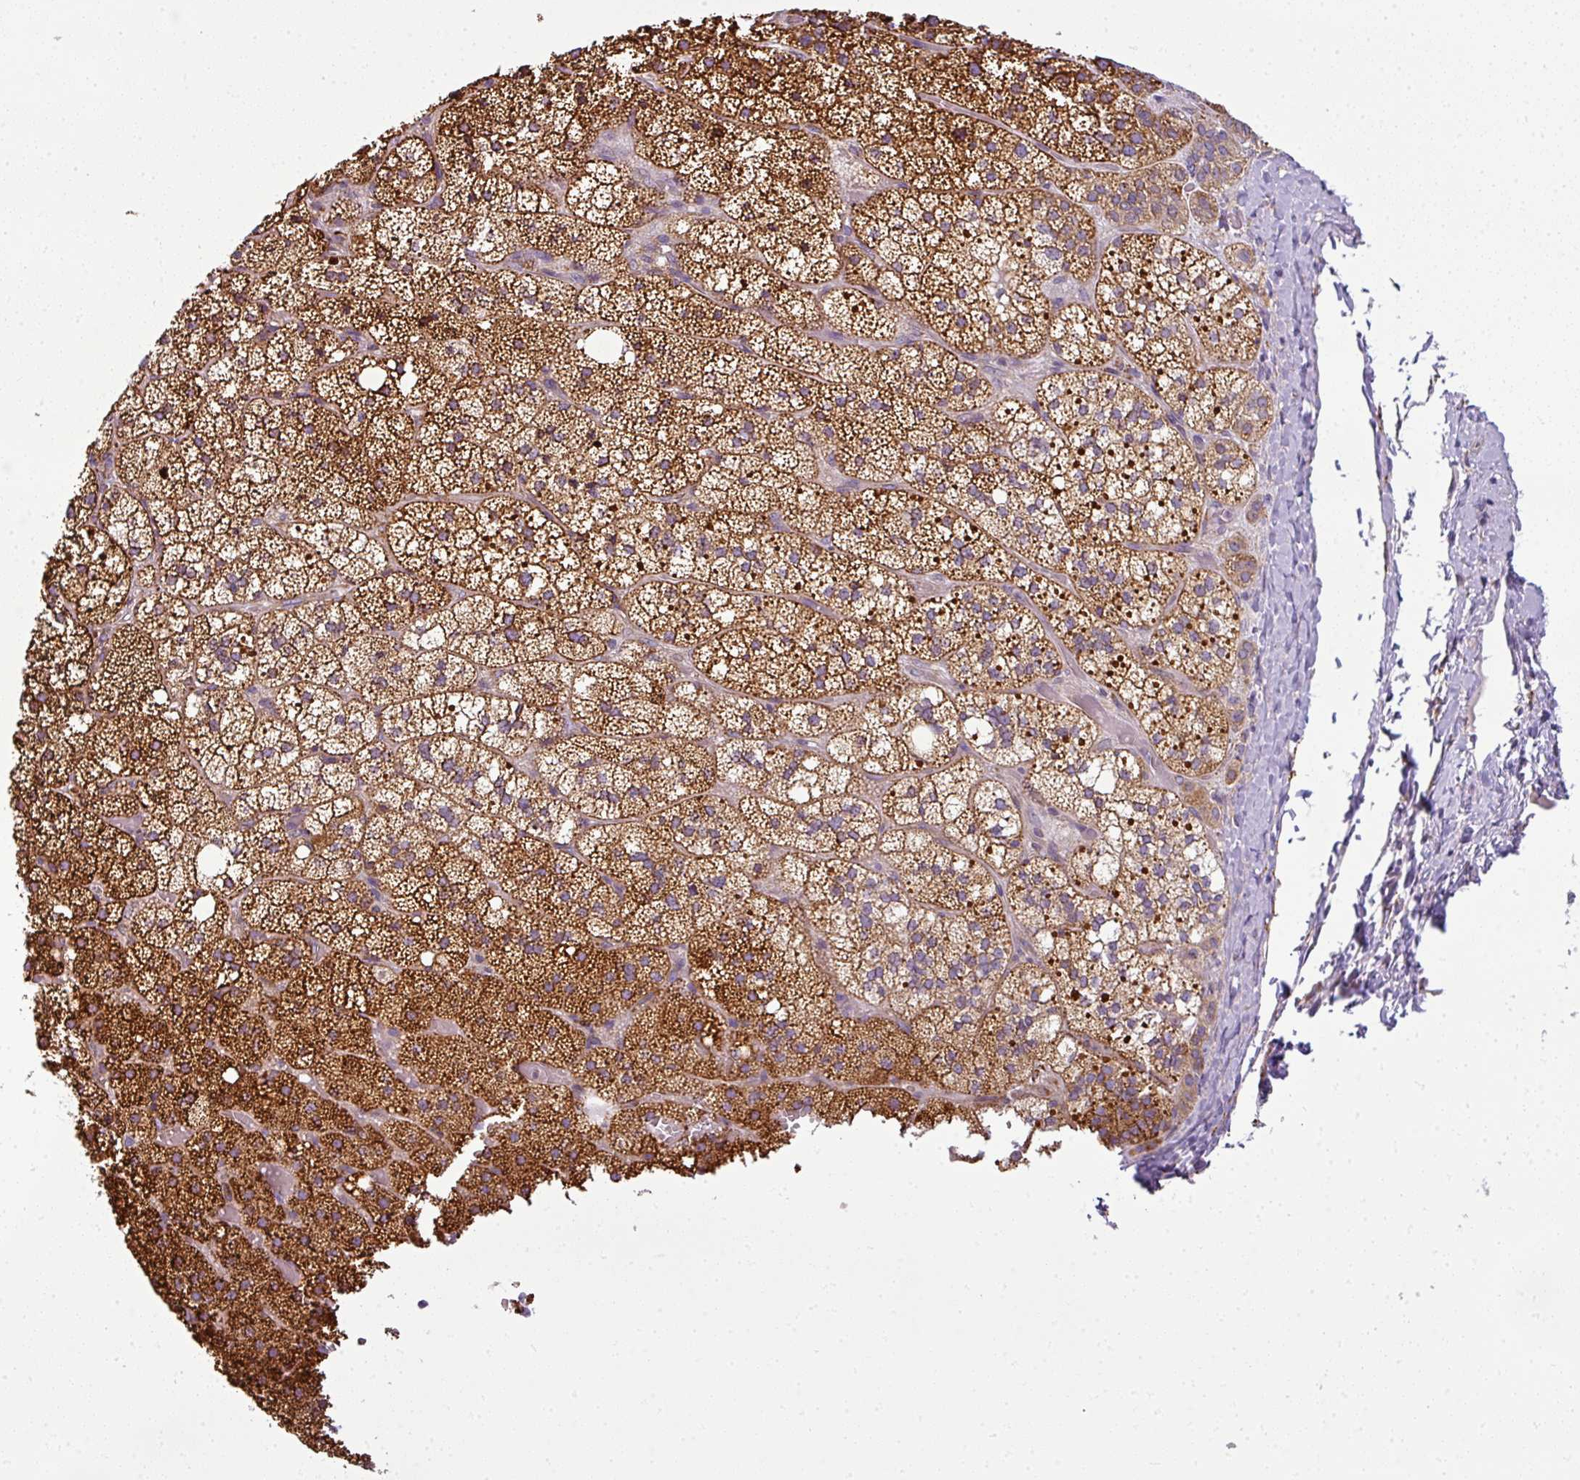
{"staining": {"intensity": "strong", "quantity": ">75%", "location": "cytoplasmic/membranous"}, "tissue": "adrenal gland", "cell_type": "Glandular cells", "image_type": "normal", "snomed": [{"axis": "morphology", "description": "Normal tissue, NOS"}, {"axis": "topography", "description": "Adrenal gland"}], "caption": "A brown stain shows strong cytoplasmic/membranous staining of a protein in glandular cells of normal human adrenal gland.", "gene": "ANKRD18A", "patient": {"sex": "male", "age": 53}}